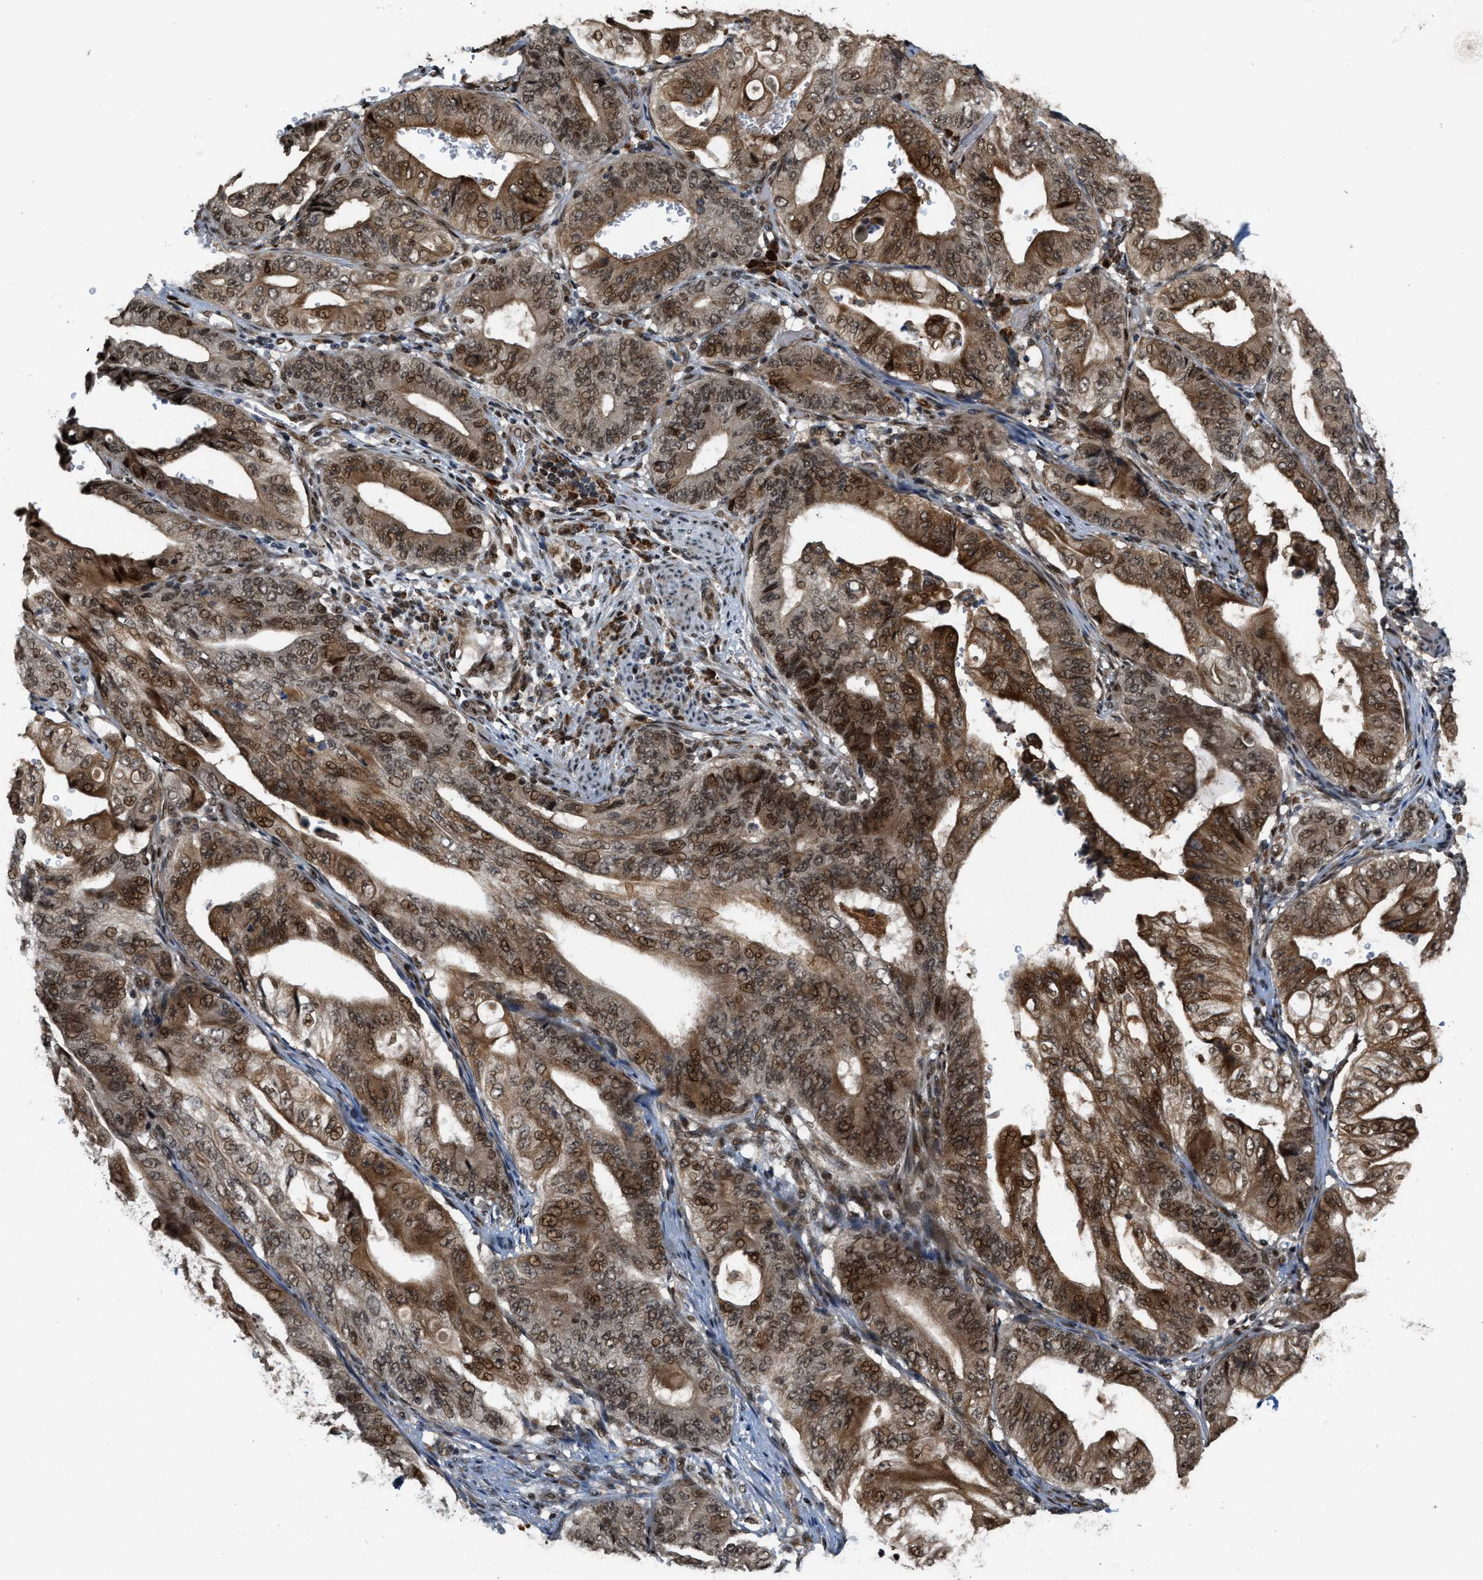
{"staining": {"intensity": "moderate", "quantity": ">75%", "location": "cytoplasmic/membranous,nuclear"}, "tissue": "stomach cancer", "cell_type": "Tumor cells", "image_type": "cancer", "snomed": [{"axis": "morphology", "description": "Adenocarcinoma, NOS"}, {"axis": "topography", "description": "Stomach"}], "caption": "Stomach adenocarcinoma stained for a protein reveals moderate cytoplasmic/membranous and nuclear positivity in tumor cells.", "gene": "SERTAD2", "patient": {"sex": "female", "age": 73}}